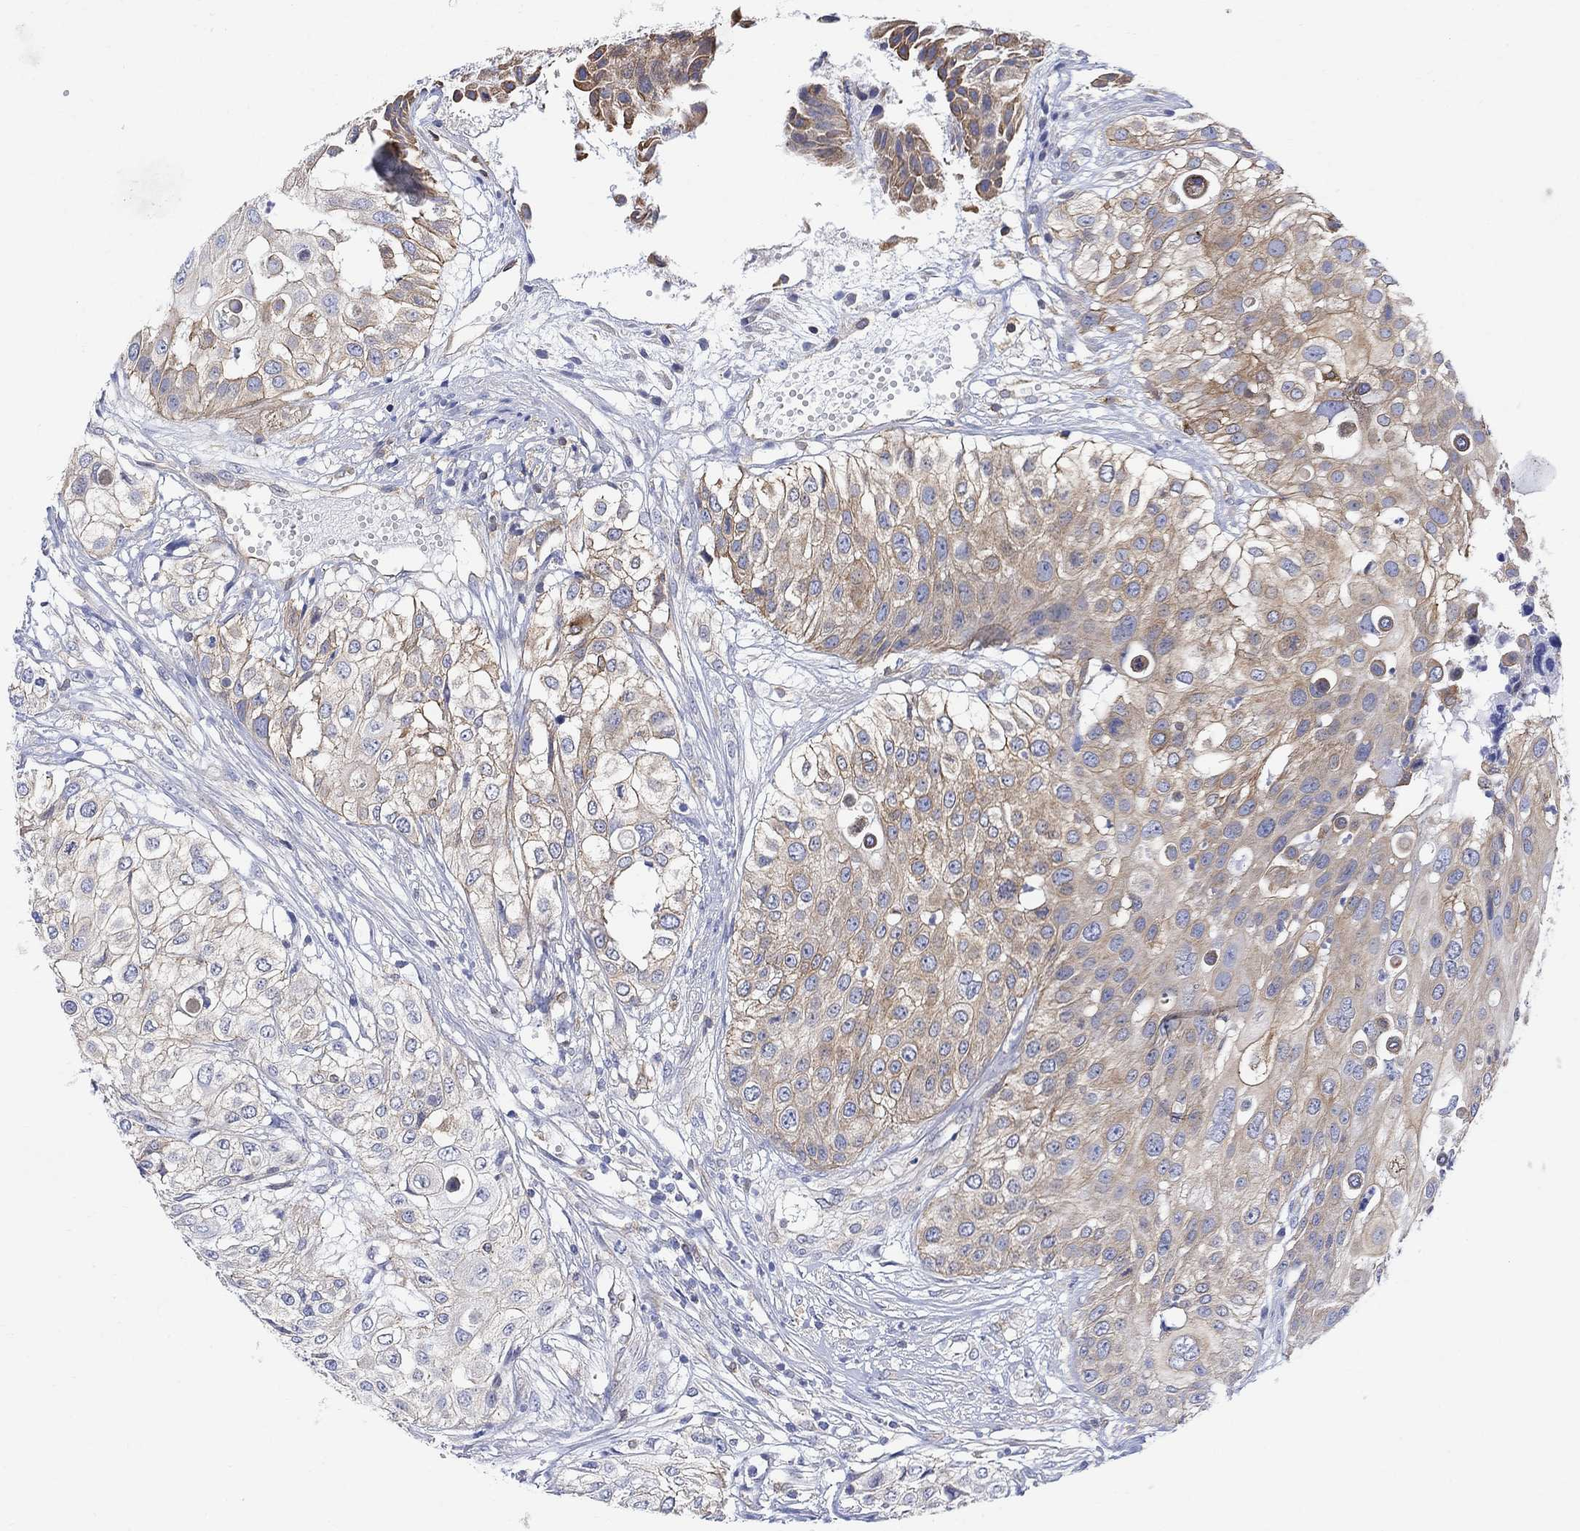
{"staining": {"intensity": "moderate", "quantity": "25%-75%", "location": "cytoplasmic/membranous"}, "tissue": "urothelial cancer", "cell_type": "Tumor cells", "image_type": "cancer", "snomed": [{"axis": "morphology", "description": "Urothelial carcinoma, High grade"}, {"axis": "topography", "description": "Urinary bladder"}], "caption": "DAB (3,3'-diaminobenzidine) immunohistochemical staining of human high-grade urothelial carcinoma exhibits moderate cytoplasmic/membranous protein staining in about 25%-75% of tumor cells.", "gene": "GBP5", "patient": {"sex": "female", "age": 79}}